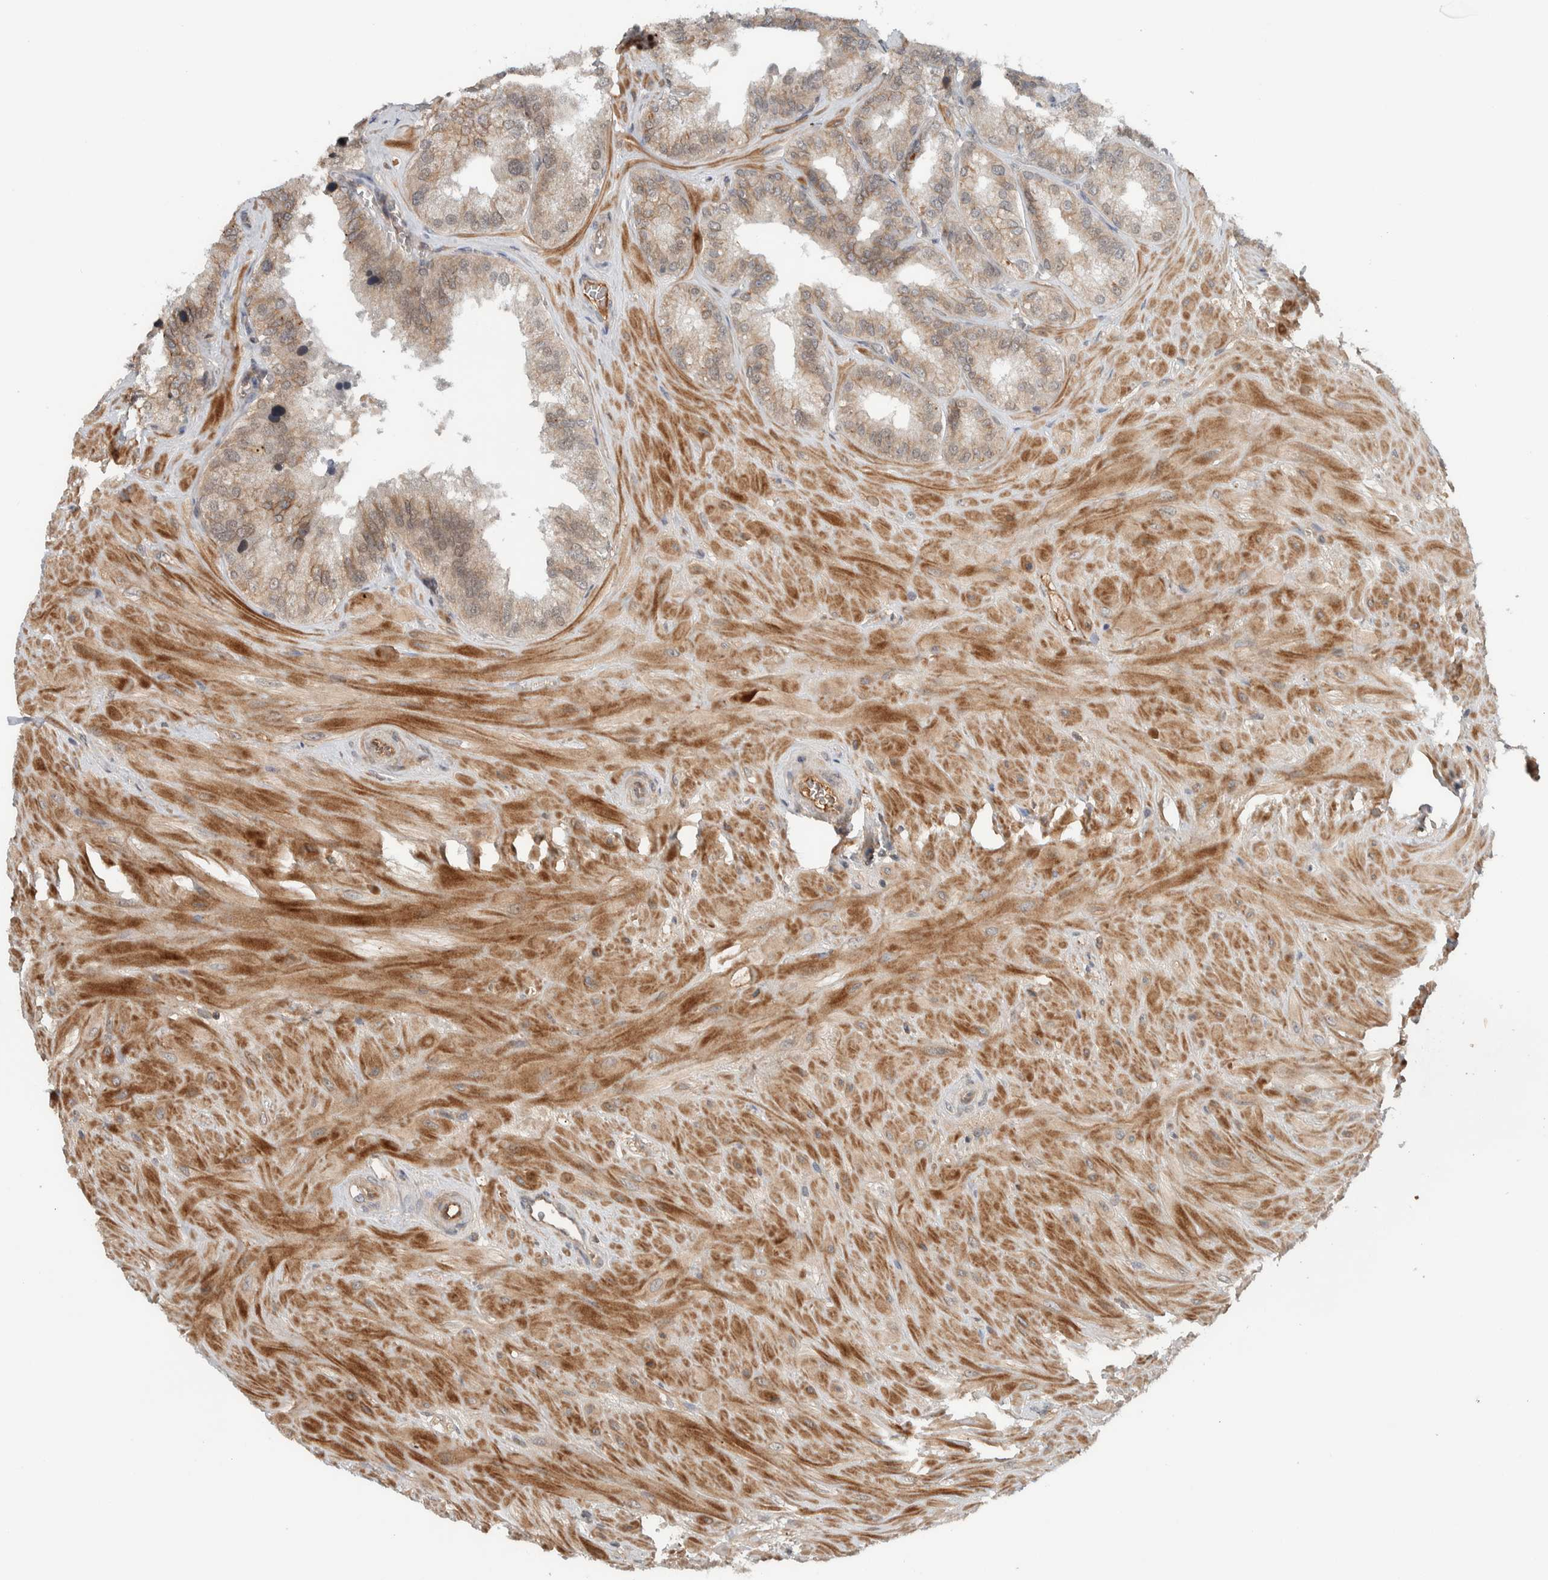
{"staining": {"intensity": "weak", "quantity": ">75%", "location": "cytoplasmic/membranous"}, "tissue": "seminal vesicle", "cell_type": "Glandular cells", "image_type": "normal", "snomed": [{"axis": "morphology", "description": "Normal tissue, NOS"}, {"axis": "topography", "description": "Prostate"}, {"axis": "topography", "description": "Seminal veicle"}], "caption": "Immunohistochemical staining of benign seminal vesicle exhibits low levels of weak cytoplasmic/membranous staining in about >75% of glandular cells.", "gene": "ARMC7", "patient": {"sex": "male", "age": 51}}